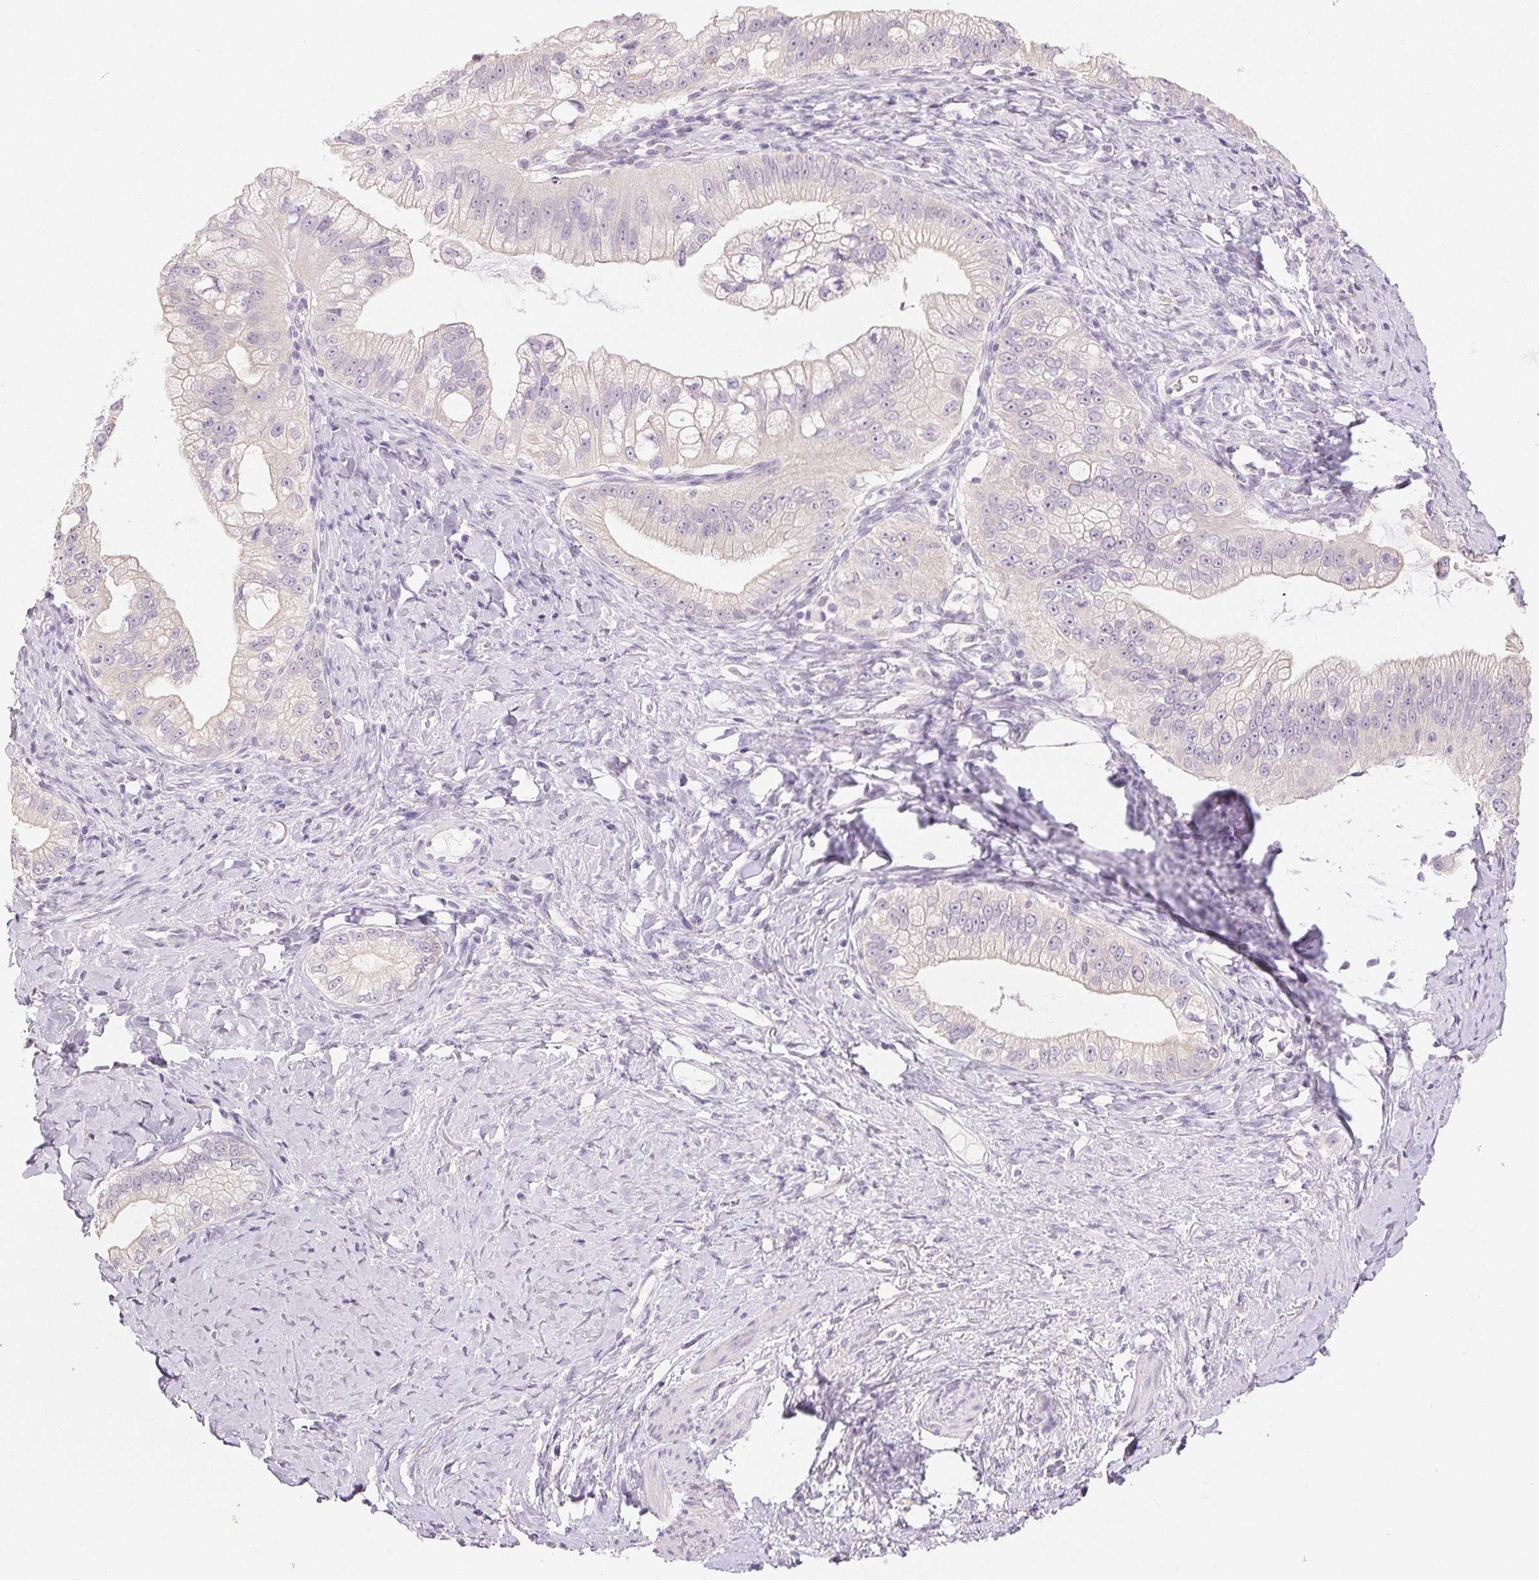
{"staining": {"intensity": "negative", "quantity": "none", "location": "none"}, "tissue": "pancreatic cancer", "cell_type": "Tumor cells", "image_type": "cancer", "snomed": [{"axis": "morphology", "description": "Adenocarcinoma, NOS"}, {"axis": "topography", "description": "Pancreas"}], "caption": "Tumor cells are negative for protein expression in human pancreatic adenocarcinoma.", "gene": "SFTPD", "patient": {"sex": "male", "age": 70}}